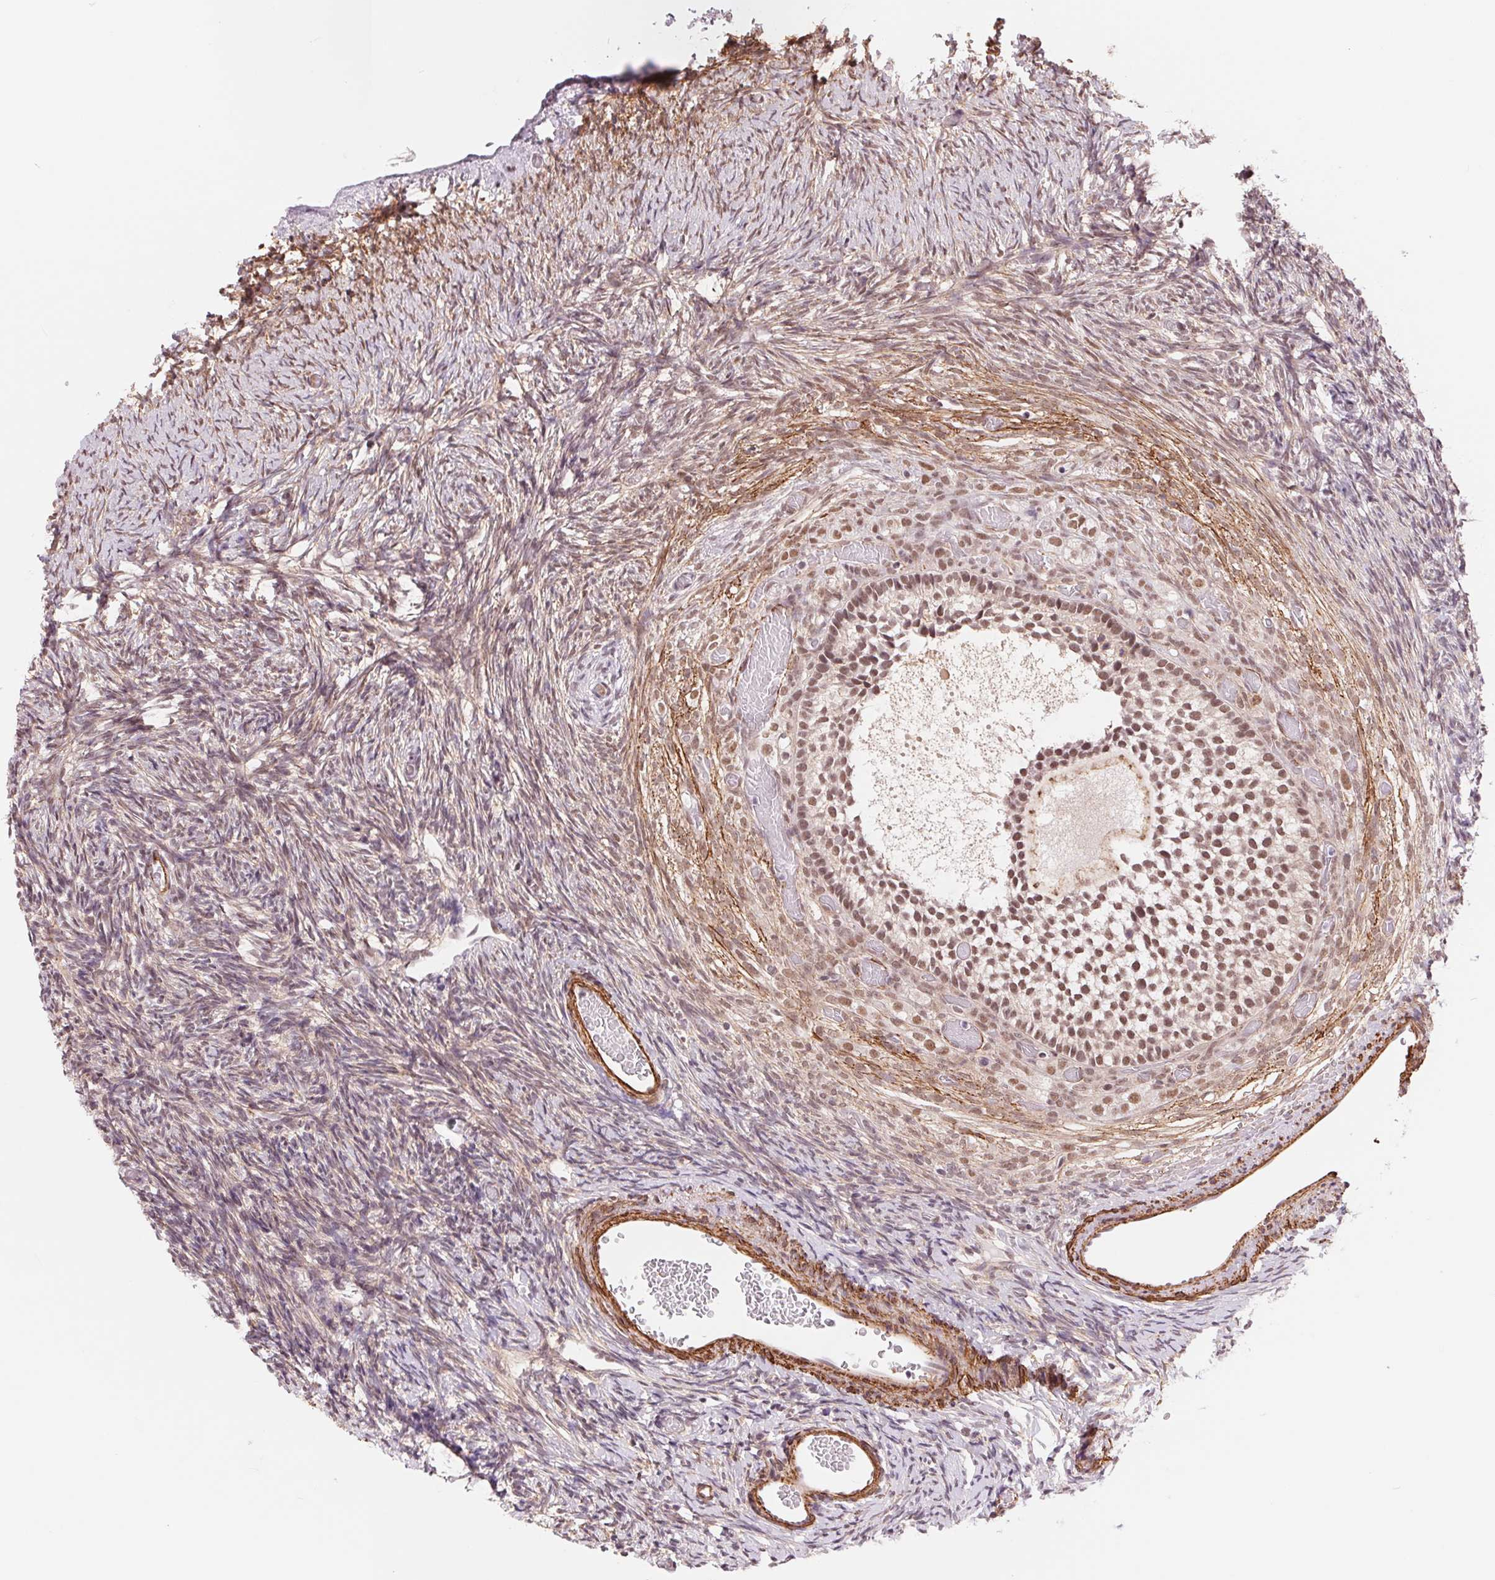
{"staining": {"intensity": "moderate", "quantity": ">75%", "location": "nuclear"}, "tissue": "ovary", "cell_type": "Follicle cells", "image_type": "normal", "snomed": [{"axis": "morphology", "description": "Normal tissue, NOS"}, {"axis": "topography", "description": "Ovary"}], "caption": "Protein analysis of unremarkable ovary reveals moderate nuclear staining in approximately >75% of follicle cells.", "gene": "BCAT1", "patient": {"sex": "female", "age": 39}}